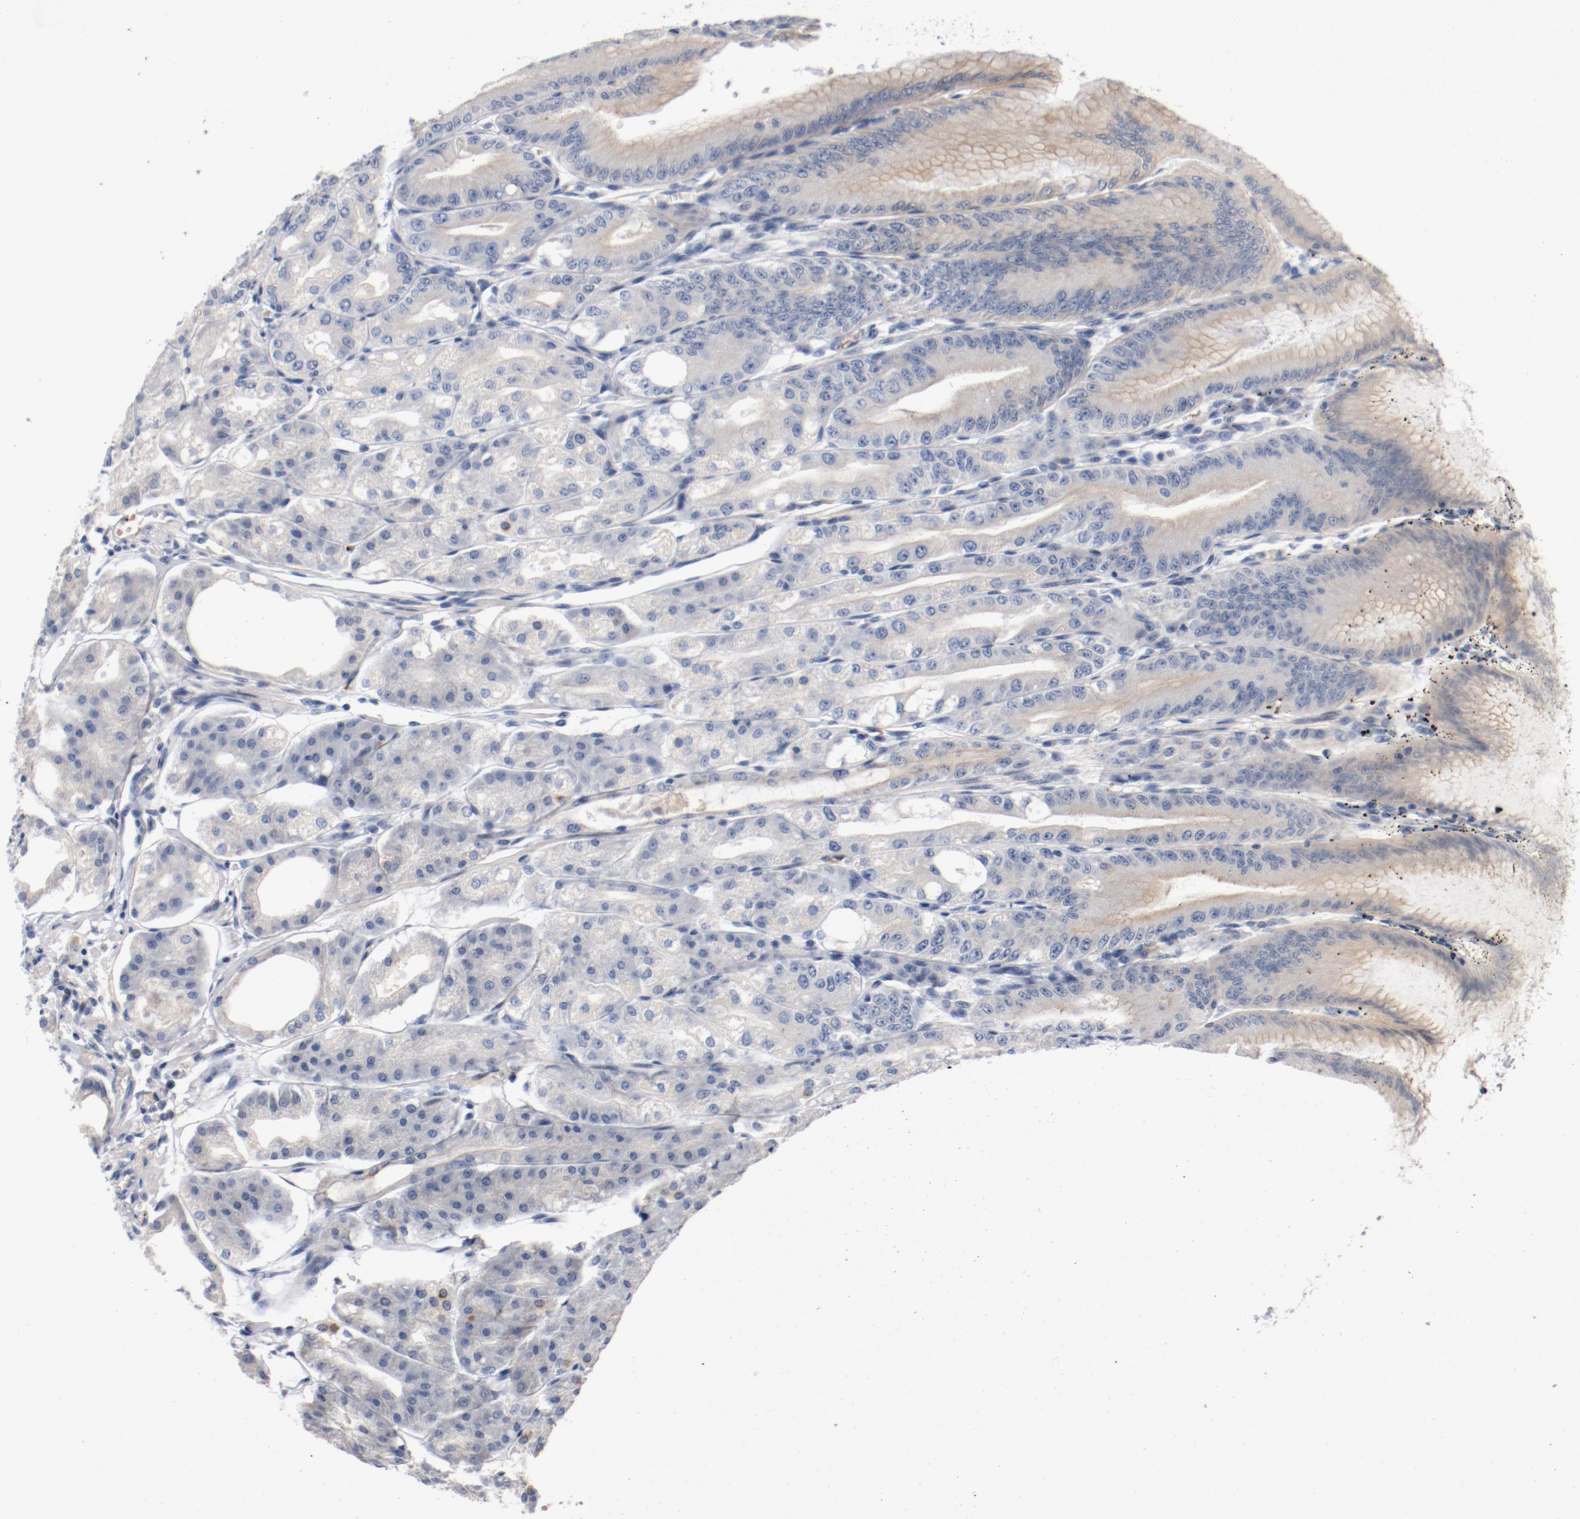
{"staining": {"intensity": "moderate", "quantity": "<25%", "location": "cytoplasmic/membranous"}, "tissue": "stomach", "cell_type": "Glandular cells", "image_type": "normal", "snomed": [{"axis": "morphology", "description": "Normal tissue, NOS"}, {"axis": "topography", "description": "Stomach, lower"}], "caption": "Immunohistochemical staining of normal stomach exhibits low levels of moderate cytoplasmic/membranous staining in about <25% of glandular cells. Nuclei are stained in blue.", "gene": "PIM1", "patient": {"sex": "male", "age": 71}}